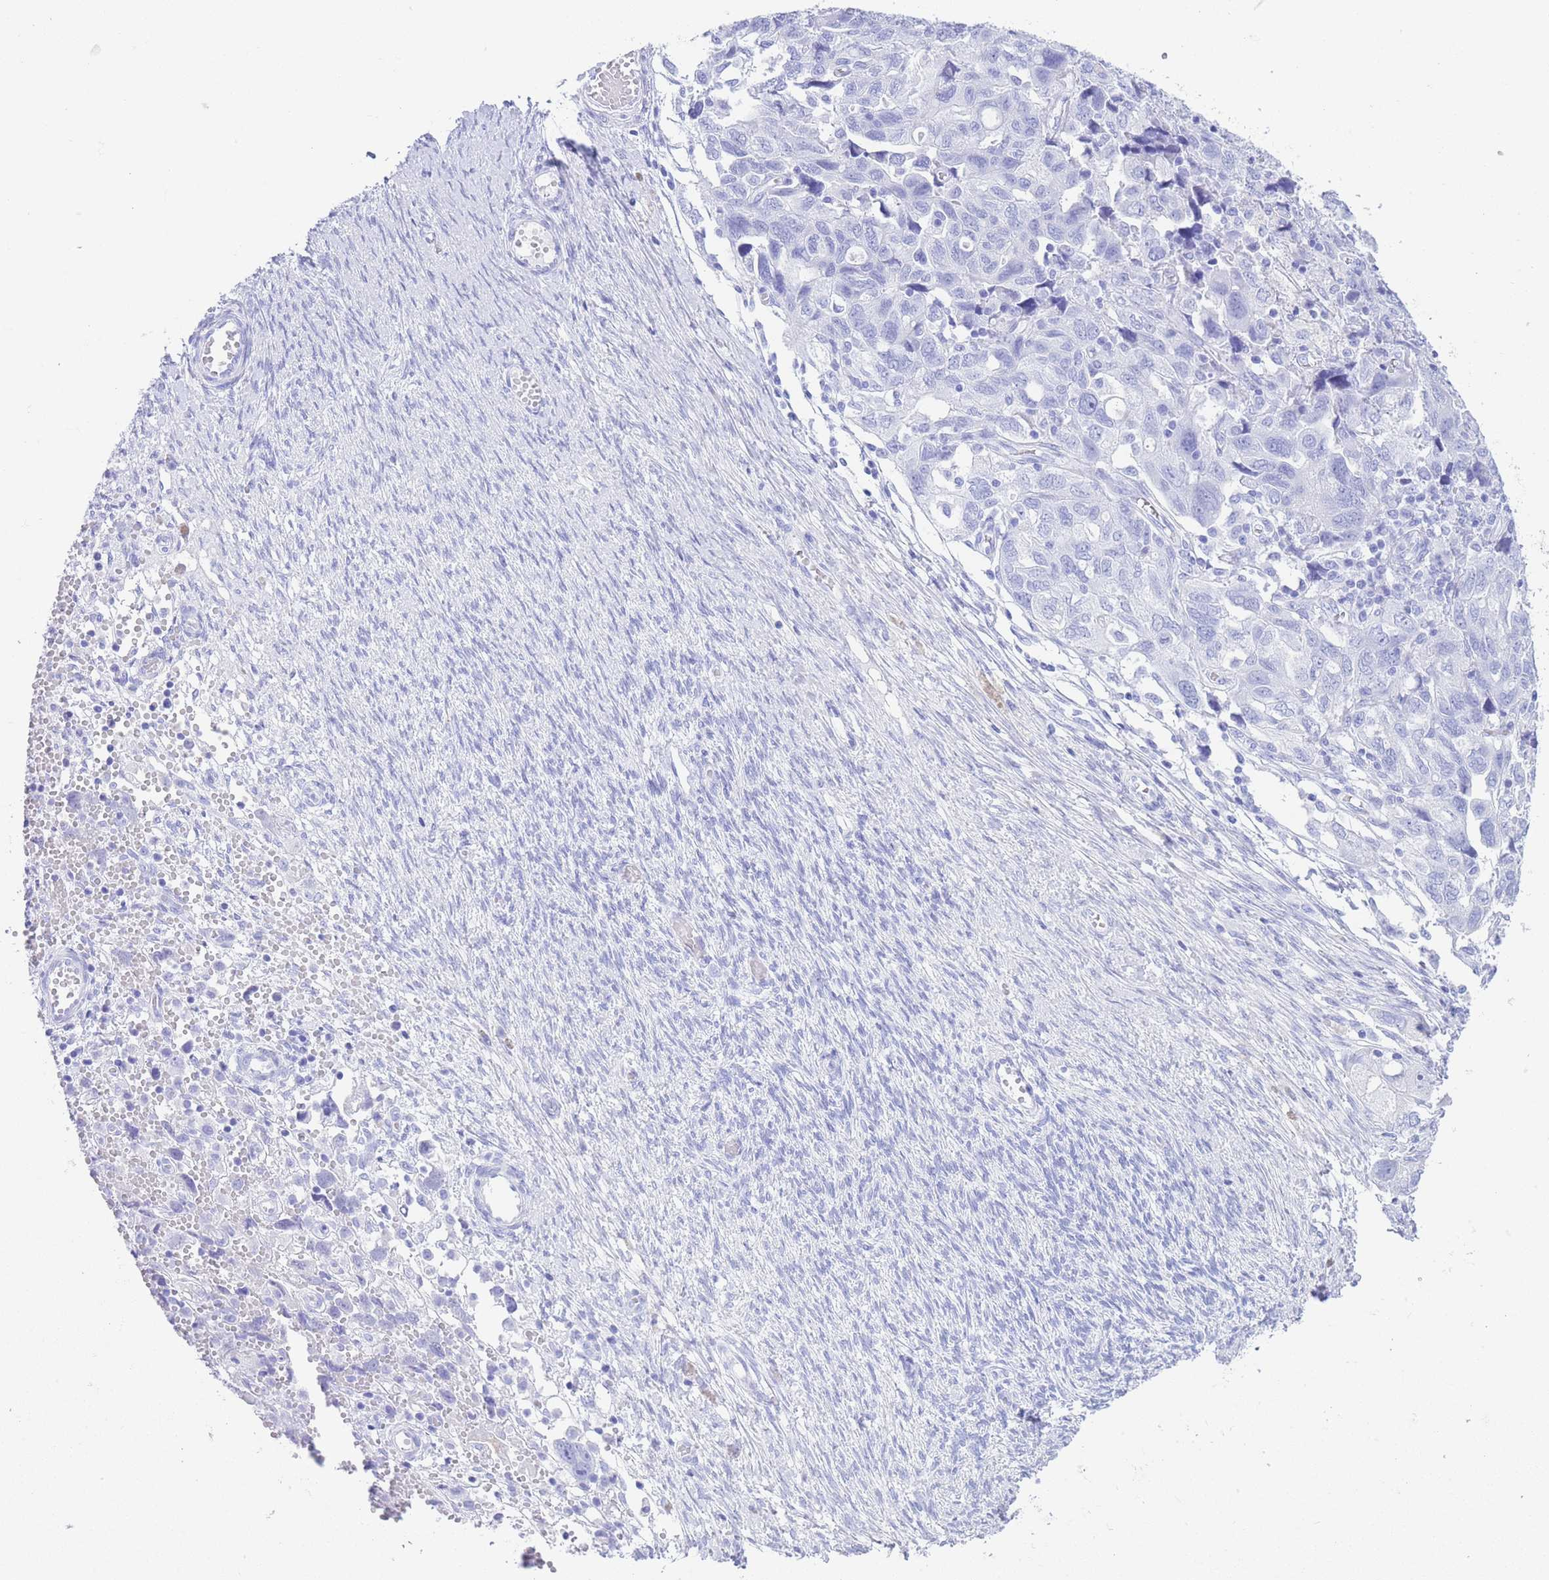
{"staining": {"intensity": "negative", "quantity": "none", "location": "none"}, "tissue": "ovarian cancer", "cell_type": "Tumor cells", "image_type": "cancer", "snomed": [{"axis": "morphology", "description": "Carcinoma, NOS"}, {"axis": "morphology", "description": "Cystadenocarcinoma, serous, NOS"}, {"axis": "topography", "description": "Ovary"}], "caption": "A histopathology image of ovarian cancer (serous cystadenocarcinoma) stained for a protein shows no brown staining in tumor cells.", "gene": "SLCO1B3", "patient": {"sex": "female", "age": 69}}